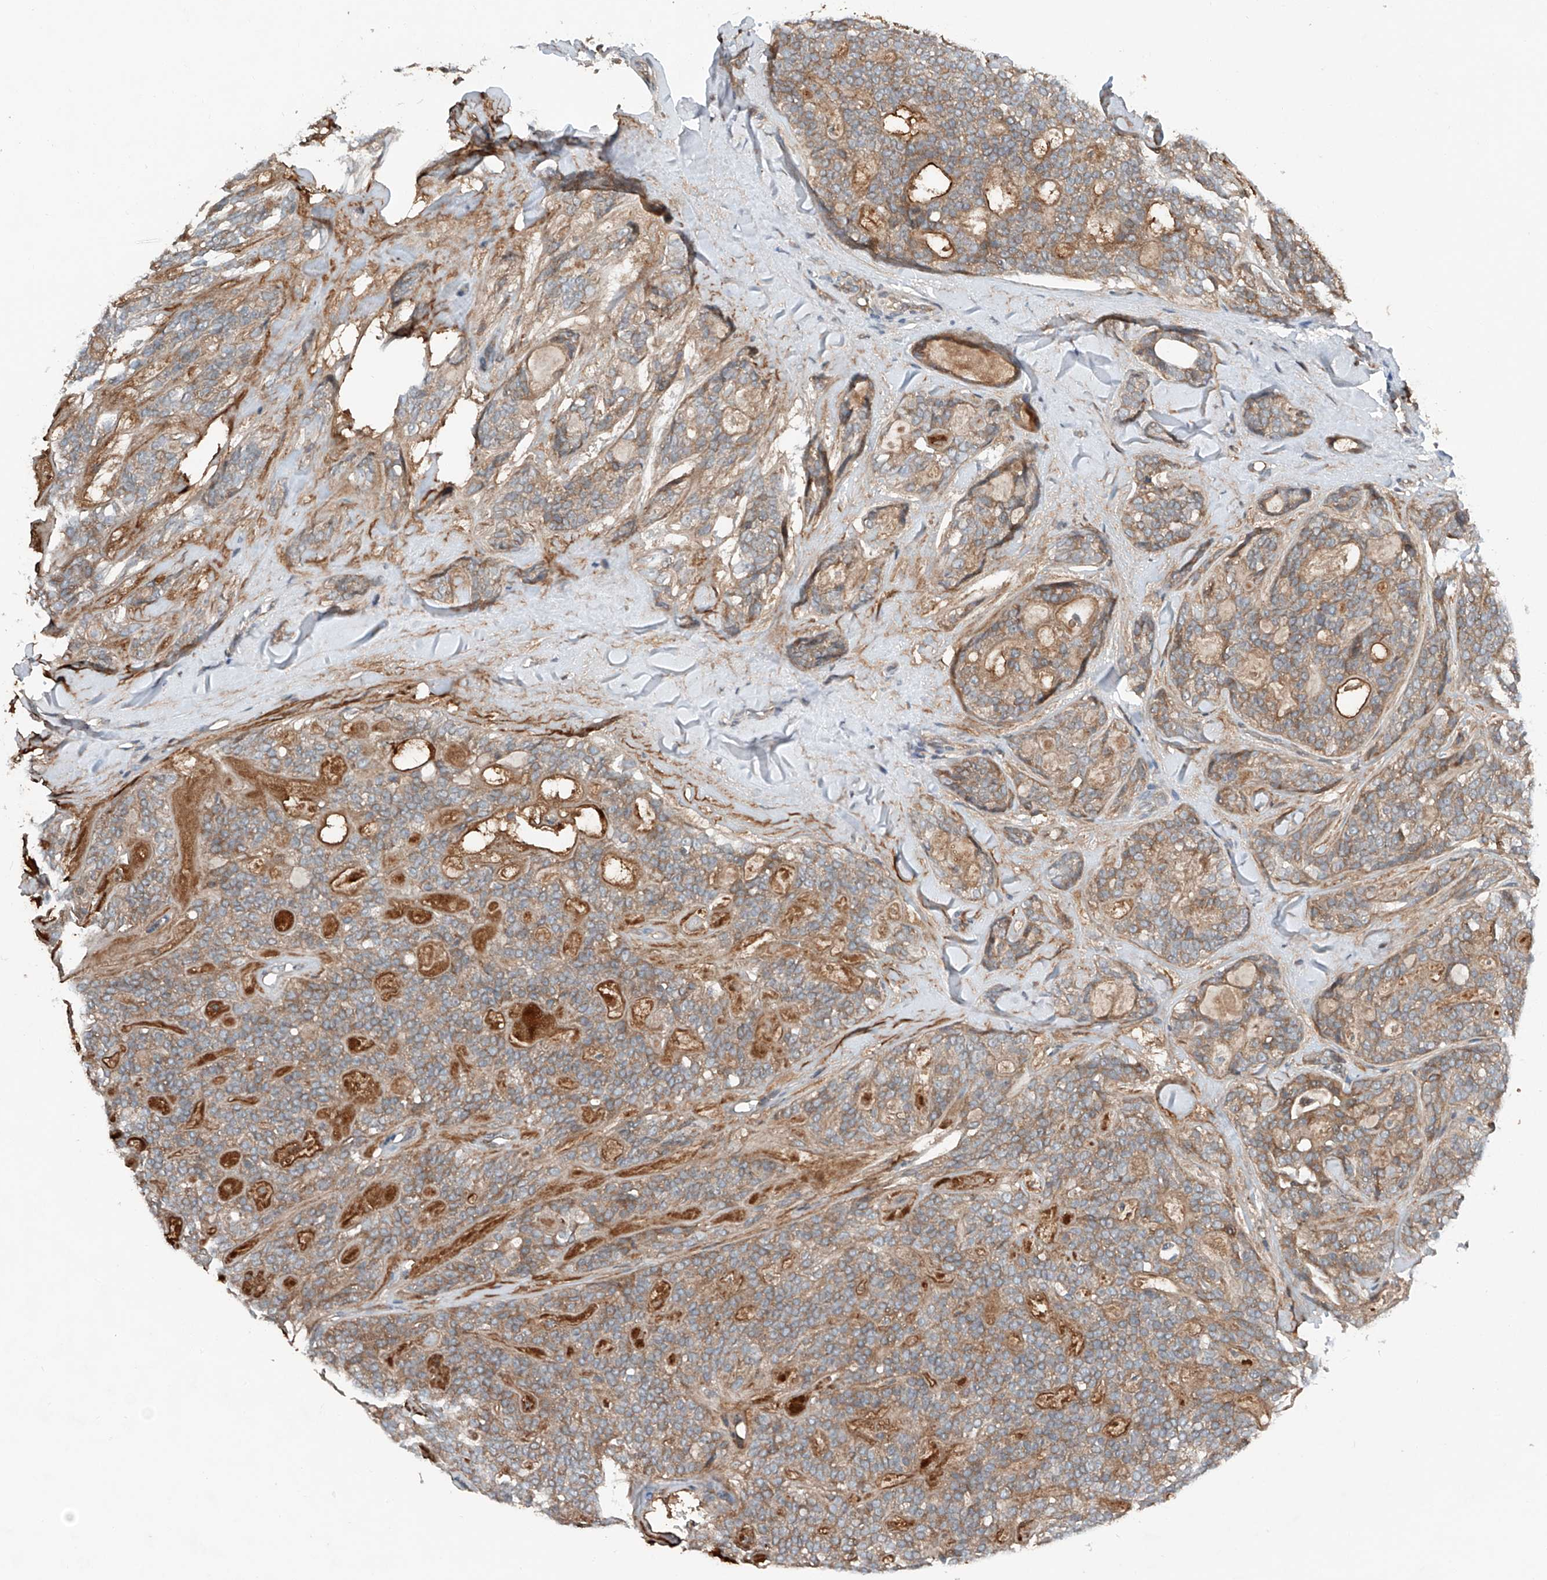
{"staining": {"intensity": "moderate", "quantity": ">75%", "location": "cytoplasmic/membranous"}, "tissue": "head and neck cancer", "cell_type": "Tumor cells", "image_type": "cancer", "snomed": [{"axis": "morphology", "description": "Adenocarcinoma, NOS"}, {"axis": "topography", "description": "Head-Neck"}], "caption": "Immunohistochemical staining of human adenocarcinoma (head and neck) displays moderate cytoplasmic/membranous protein expression in approximately >75% of tumor cells.", "gene": "ADAM23", "patient": {"sex": "male", "age": 66}}